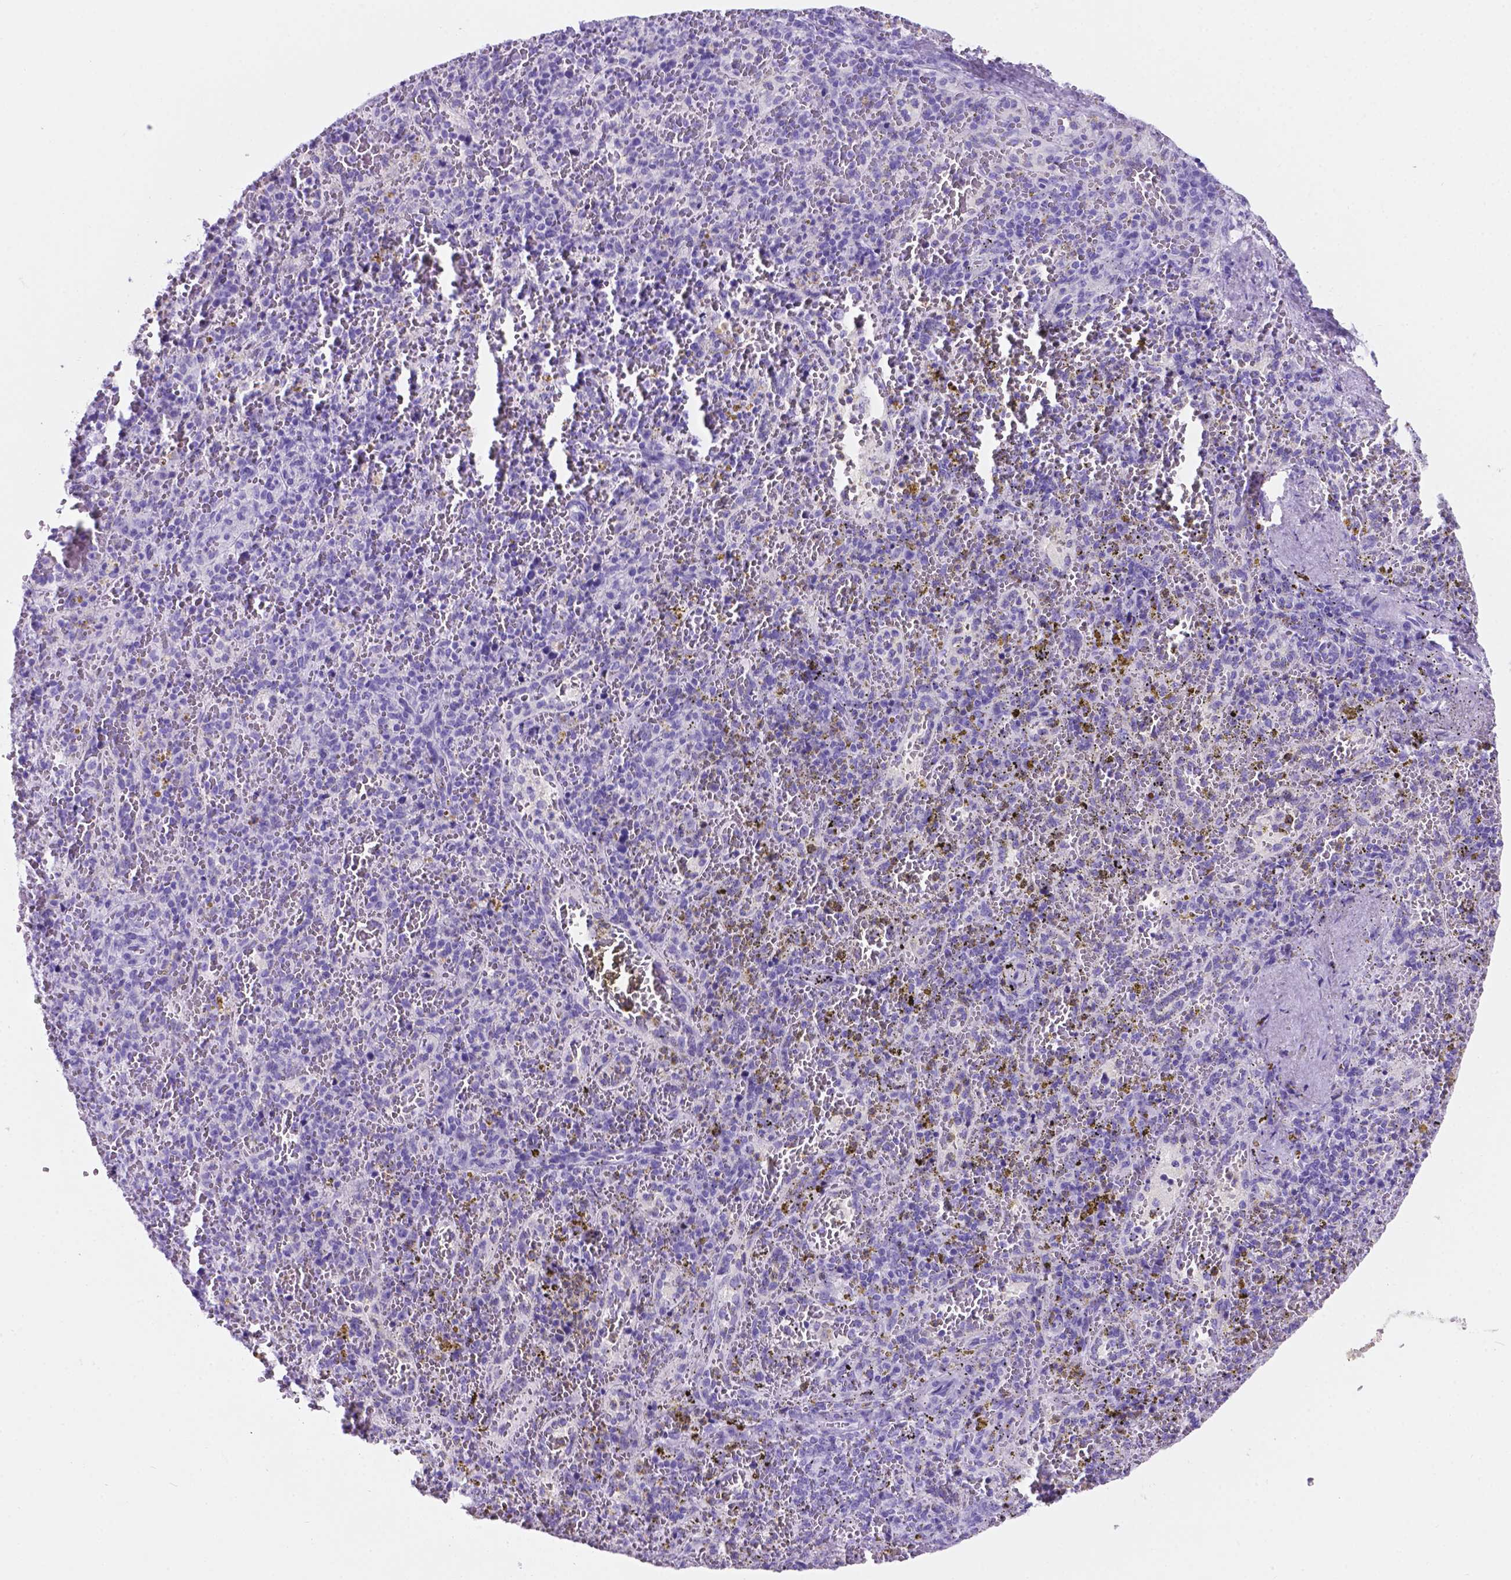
{"staining": {"intensity": "negative", "quantity": "none", "location": "none"}, "tissue": "spleen", "cell_type": "Cells in red pulp", "image_type": "normal", "snomed": [{"axis": "morphology", "description": "Normal tissue, NOS"}, {"axis": "topography", "description": "Spleen"}], "caption": "DAB immunohistochemical staining of normal spleen demonstrates no significant expression in cells in red pulp.", "gene": "C17orf107", "patient": {"sex": "female", "age": 50}}